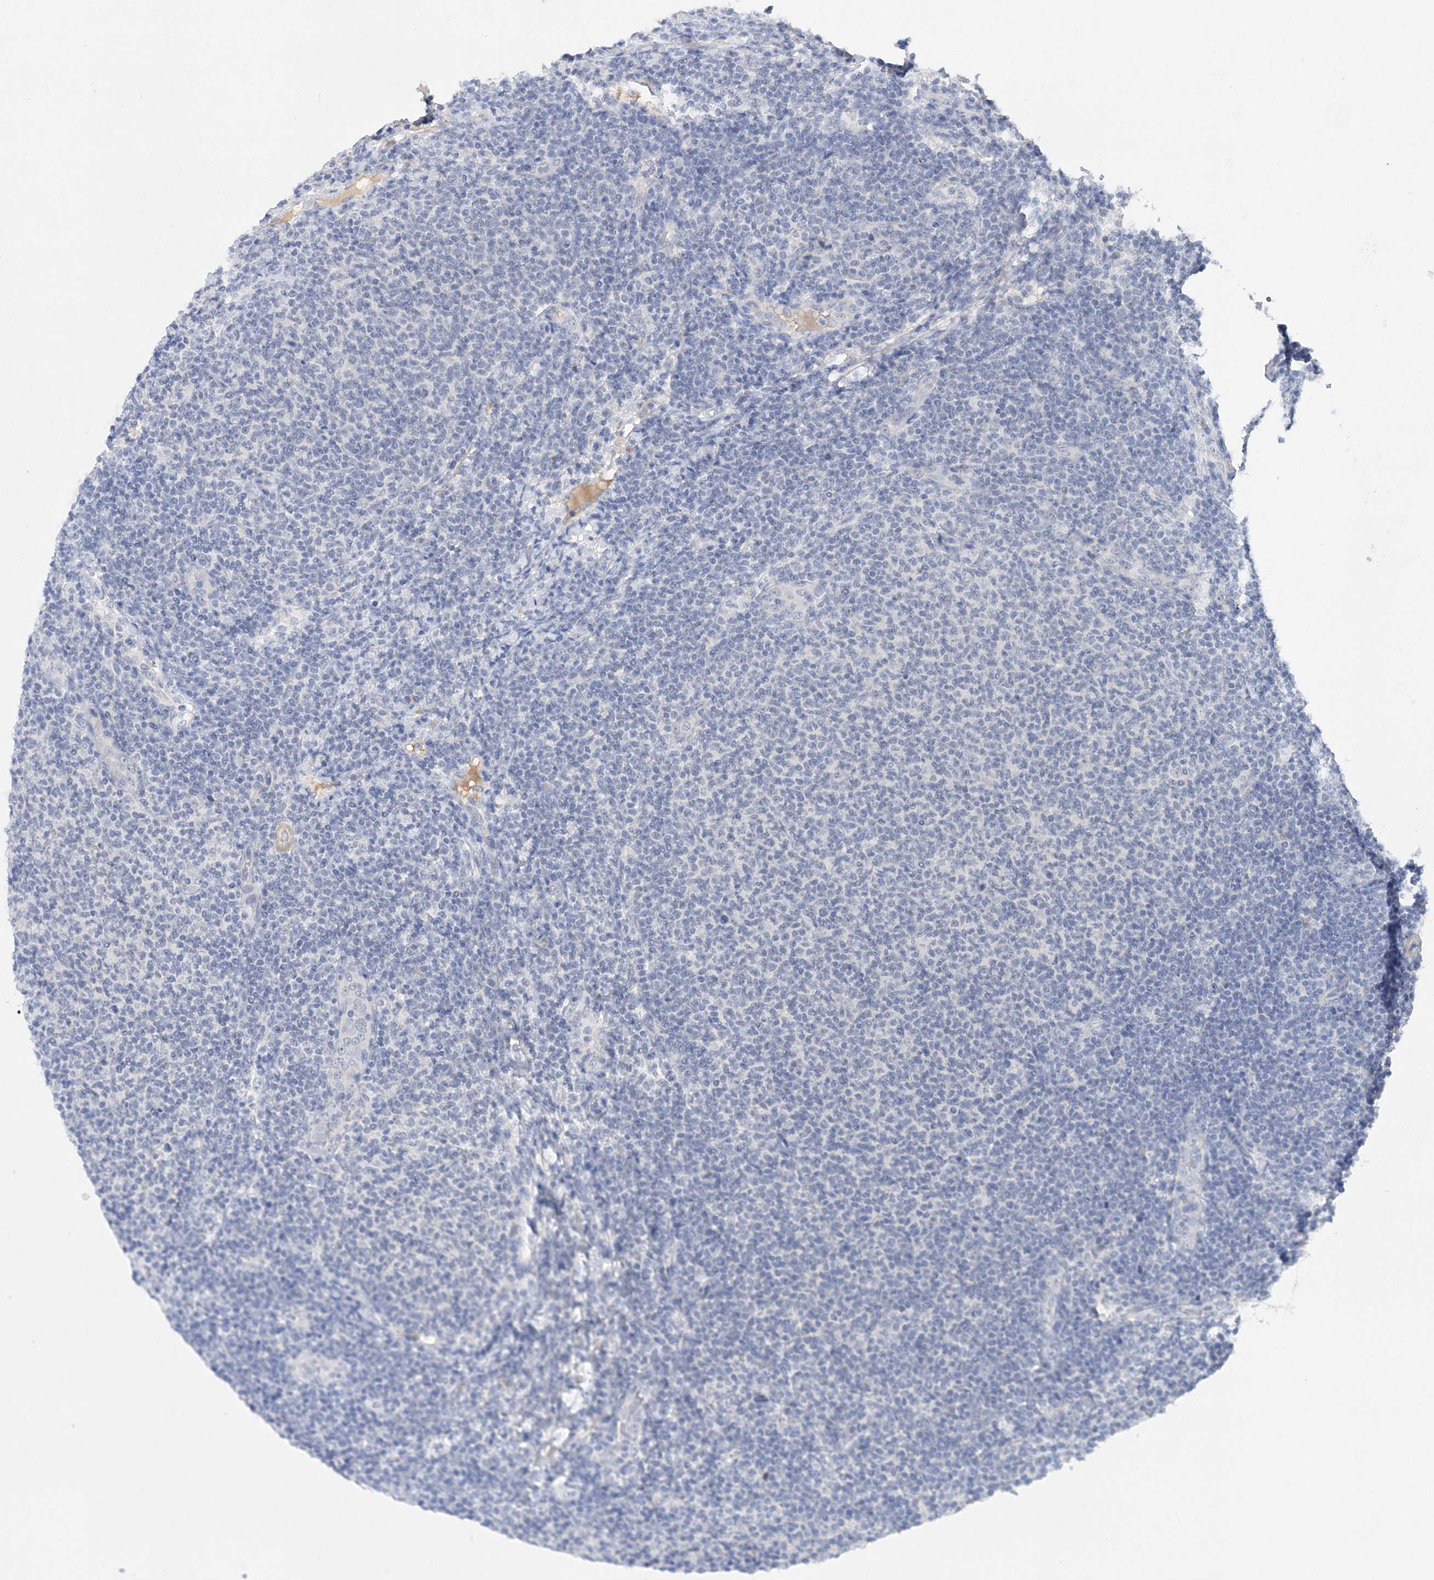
{"staining": {"intensity": "negative", "quantity": "none", "location": "none"}, "tissue": "lymphoma", "cell_type": "Tumor cells", "image_type": "cancer", "snomed": [{"axis": "morphology", "description": "Malignant lymphoma, non-Hodgkin's type, Low grade"}, {"axis": "topography", "description": "Lymph node"}], "caption": "An IHC micrograph of low-grade malignant lymphoma, non-Hodgkin's type is shown. There is no staining in tumor cells of low-grade malignant lymphoma, non-Hodgkin's type. (Stains: DAB (3,3'-diaminobenzidine) immunohistochemistry with hematoxylin counter stain, Microscopy: brightfield microscopy at high magnification).", "gene": "C11orf58", "patient": {"sex": "male", "age": 66}}